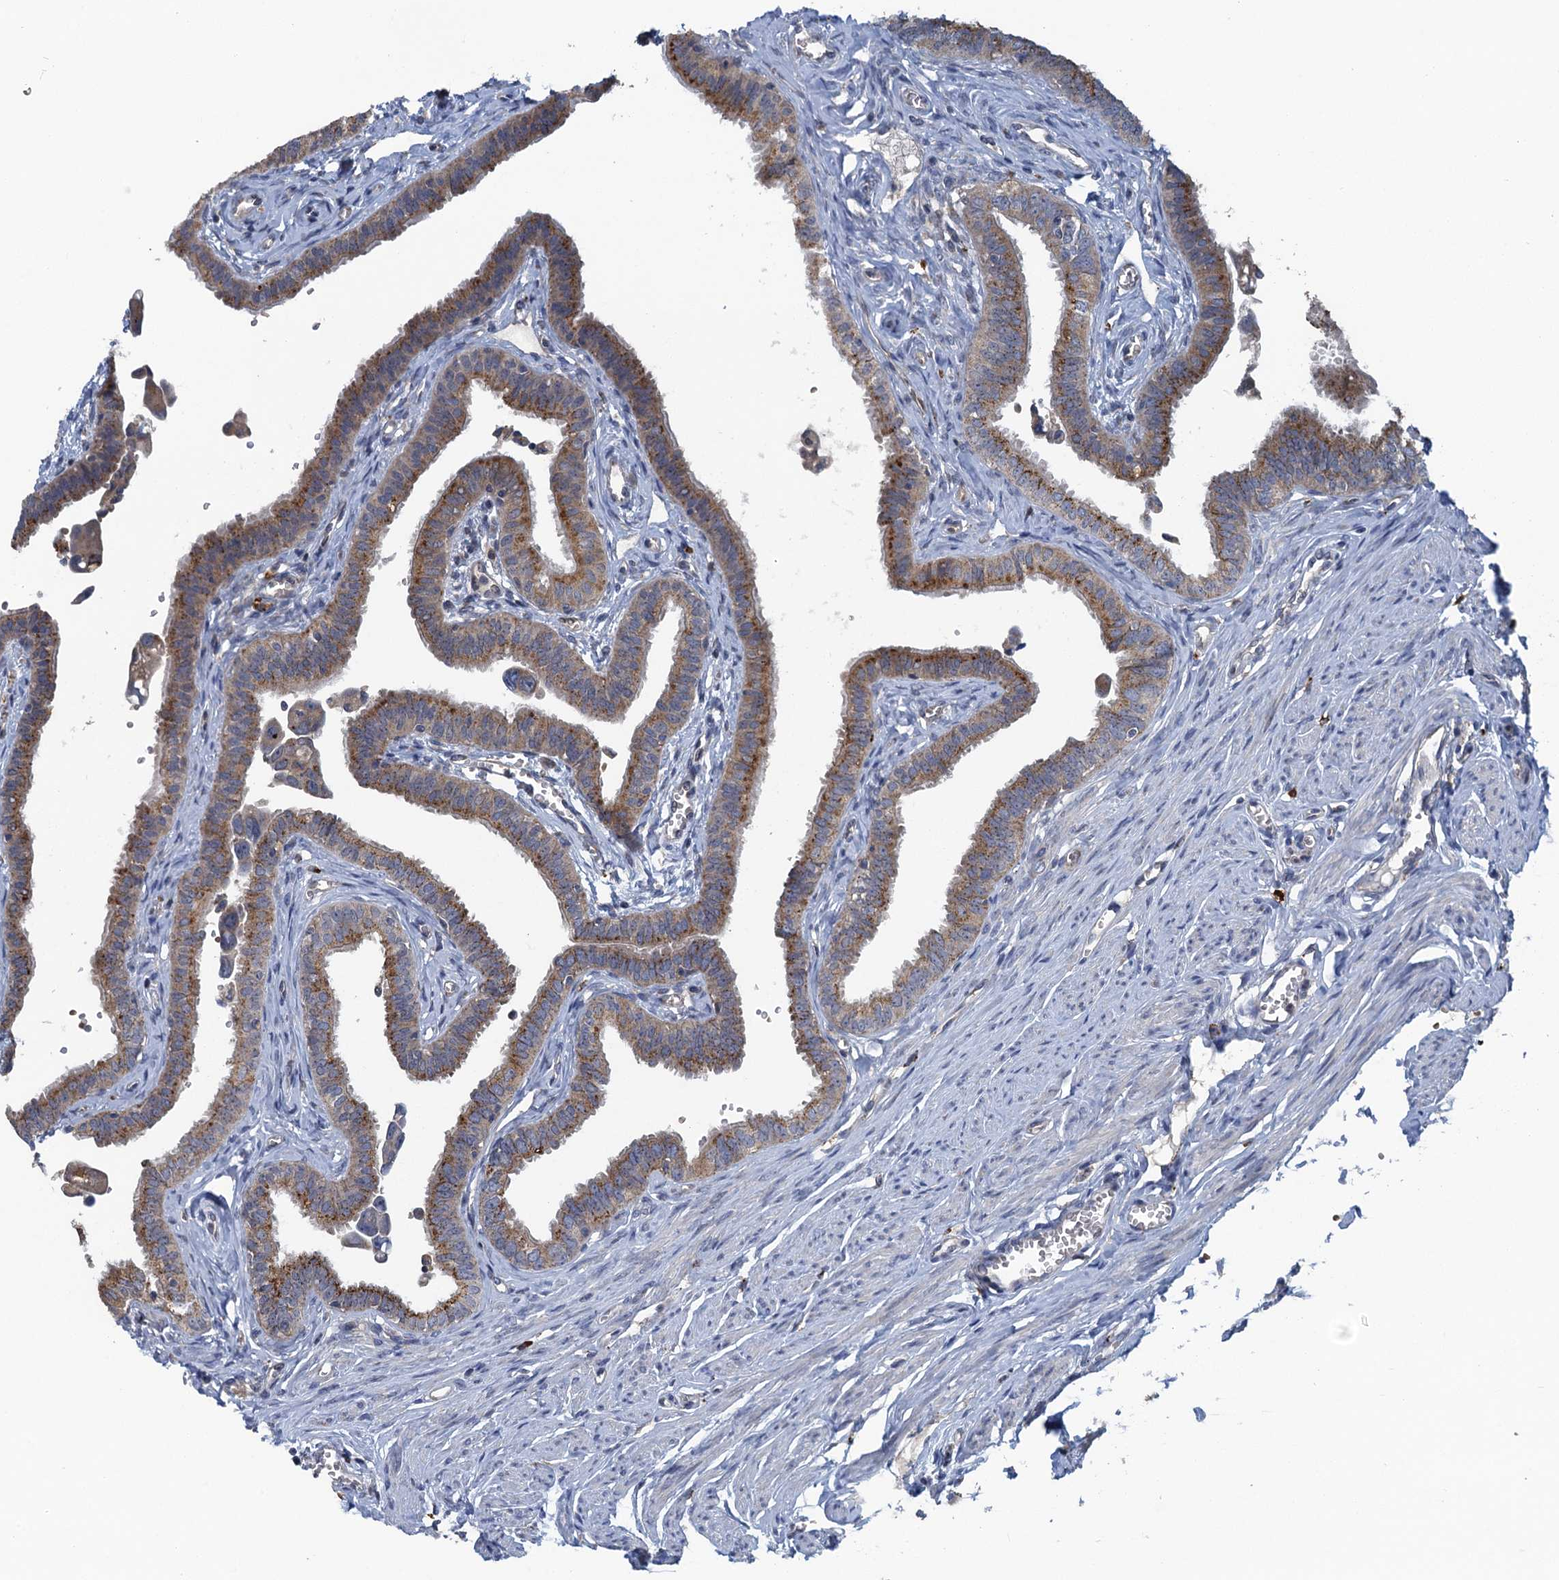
{"staining": {"intensity": "moderate", "quantity": ">75%", "location": "cytoplasmic/membranous"}, "tissue": "fallopian tube", "cell_type": "Glandular cells", "image_type": "normal", "snomed": [{"axis": "morphology", "description": "Normal tissue, NOS"}, {"axis": "morphology", "description": "Carcinoma, NOS"}, {"axis": "topography", "description": "Fallopian tube"}, {"axis": "topography", "description": "Ovary"}], "caption": "This photomicrograph shows unremarkable fallopian tube stained with immunohistochemistry (IHC) to label a protein in brown. The cytoplasmic/membranous of glandular cells show moderate positivity for the protein. Nuclei are counter-stained blue.", "gene": "KBTBD8", "patient": {"sex": "female", "age": 59}}